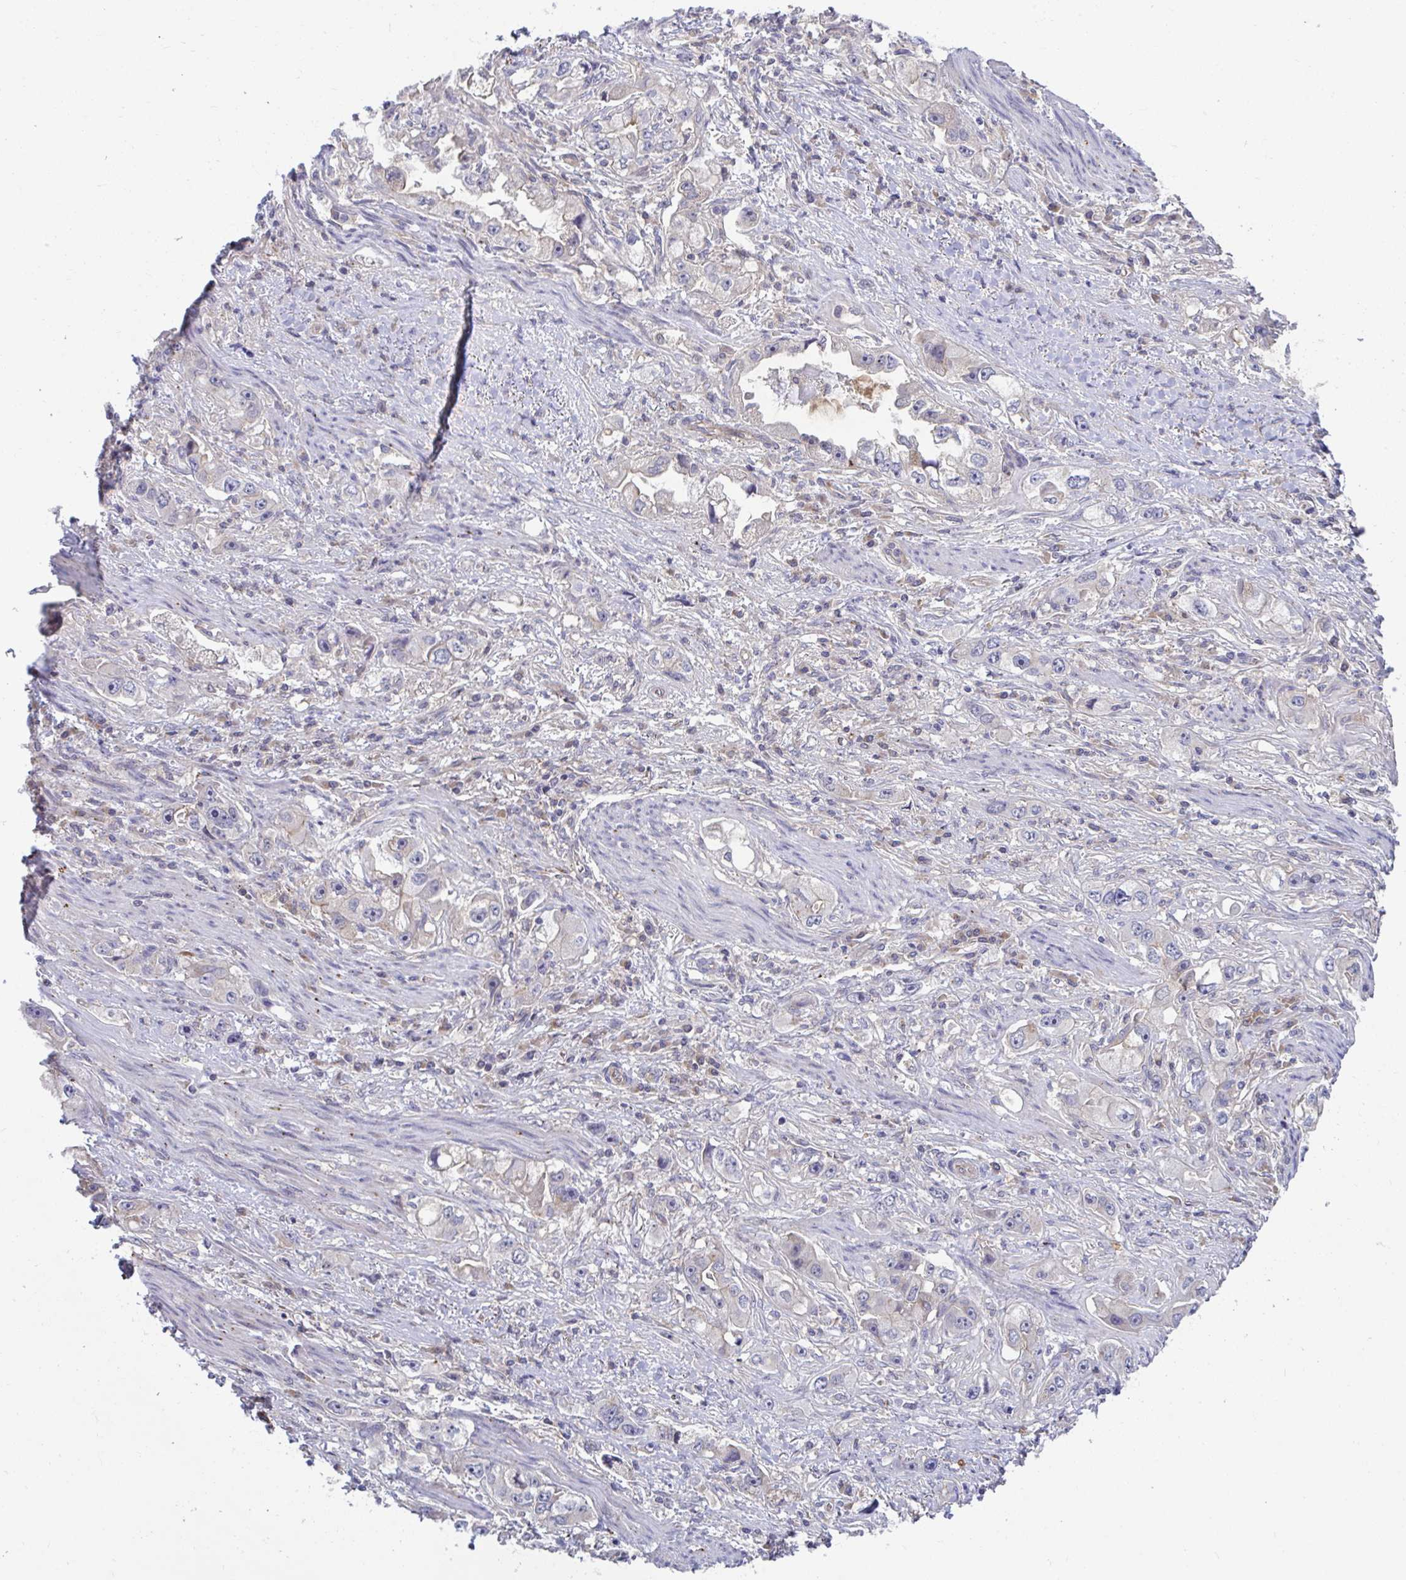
{"staining": {"intensity": "negative", "quantity": "none", "location": "none"}, "tissue": "stomach cancer", "cell_type": "Tumor cells", "image_type": "cancer", "snomed": [{"axis": "morphology", "description": "Adenocarcinoma, NOS"}, {"axis": "topography", "description": "Stomach, lower"}], "caption": "DAB immunohistochemical staining of human stomach cancer displays no significant staining in tumor cells. (DAB immunohistochemistry (IHC) visualized using brightfield microscopy, high magnification).", "gene": "IST1", "patient": {"sex": "female", "age": 93}}